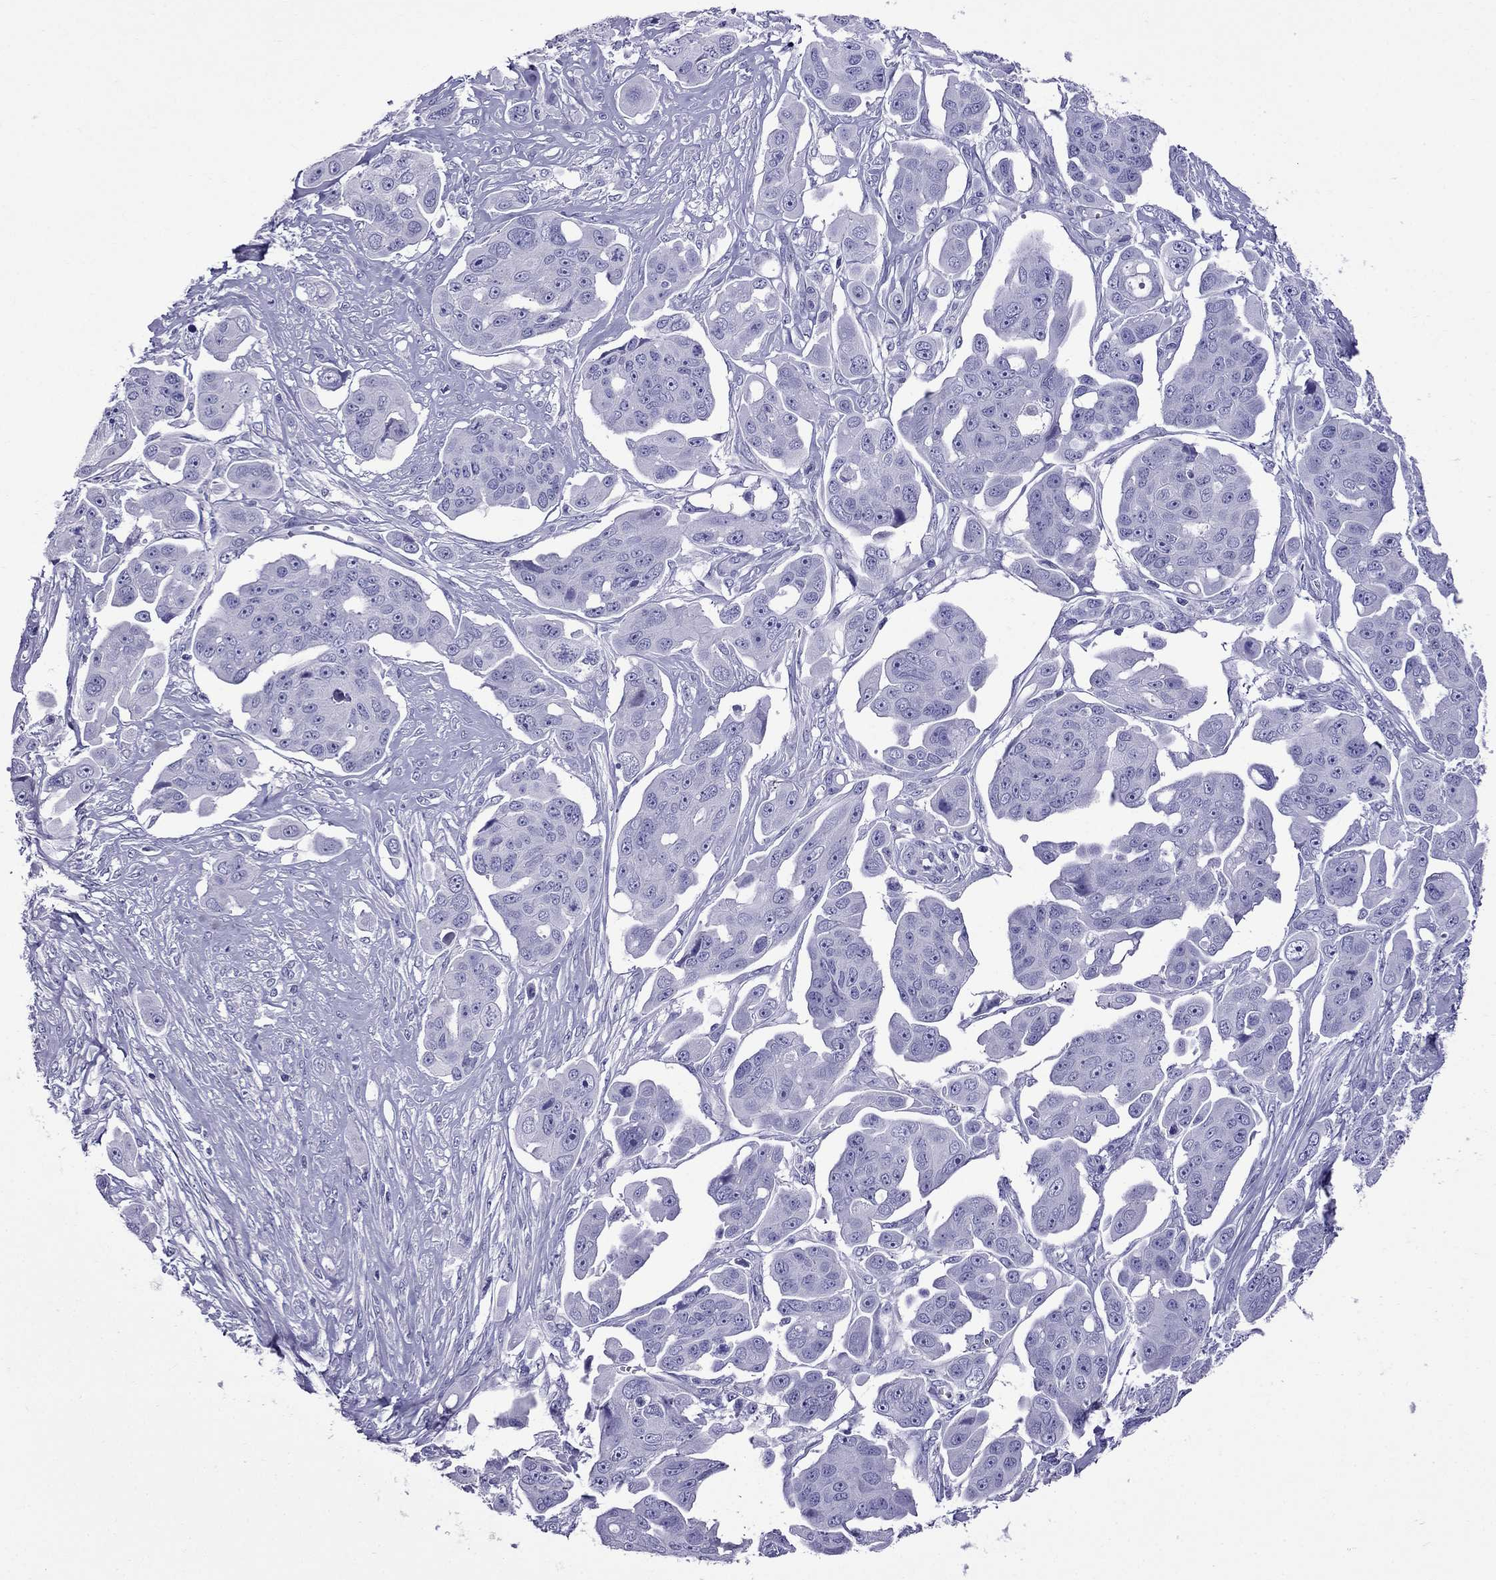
{"staining": {"intensity": "negative", "quantity": "none", "location": "none"}, "tissue": "ovarian cancer", "cell_type": "Tumor cells", "image_type": "cancer", "snomed": [{"axis": "morphology", "description": "Carcinoma, endometroid"}, {"axis": "topography", "description": "Ovary"}], "caption": "This is a histopathology image of immunohistochemistry (IHC) staining of endometroid carcinoma (ovarian), which shows no expression in tumor cells.", "gene": "CRYBA1", "patient": {"sex": "female", "age": 70}}